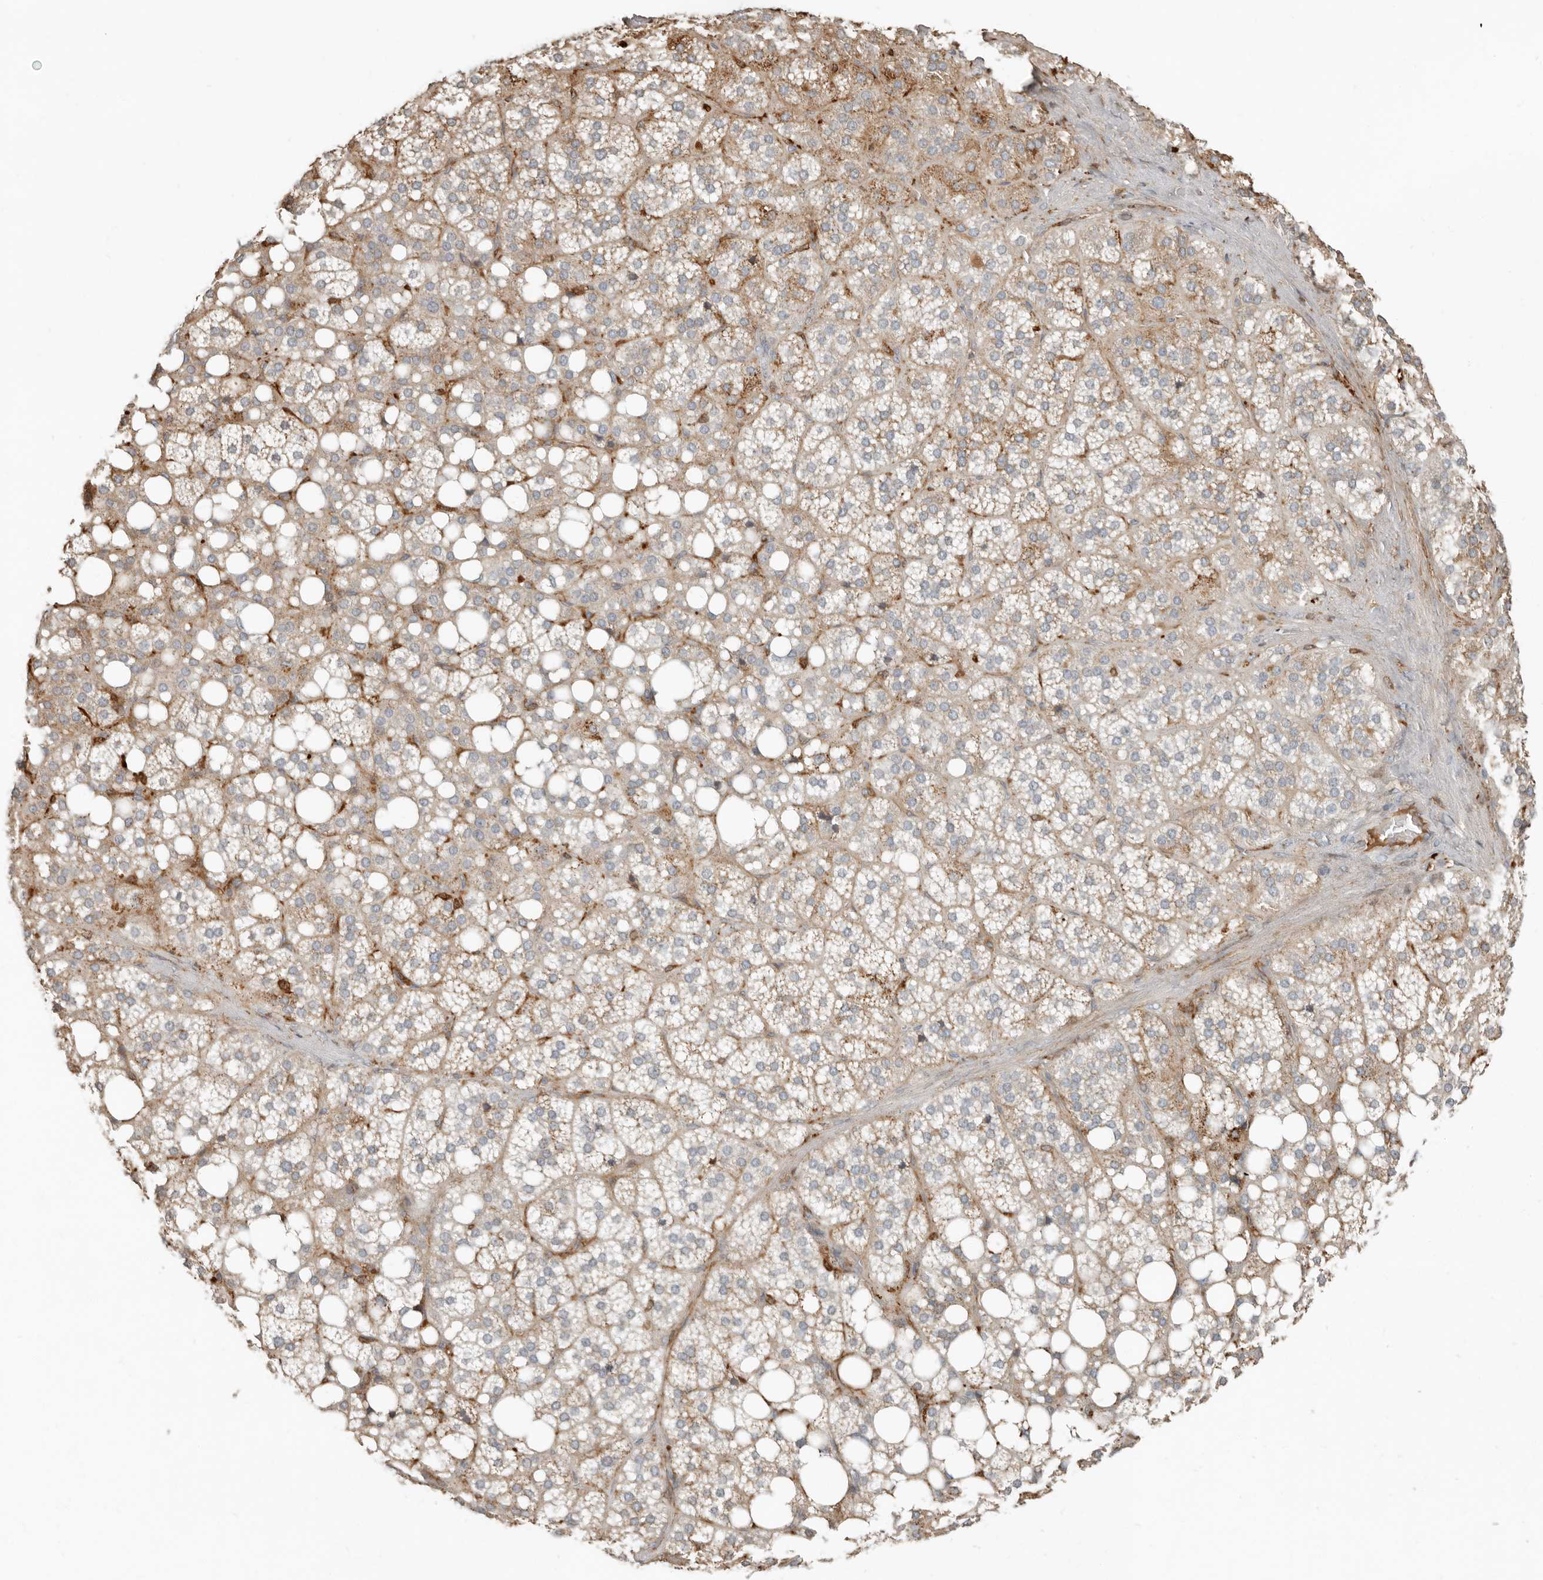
{"staining": {"intensity": "moderate", "quantity": "25%-75%", "location": "cytoplasmic/membranous"}, "tissue": "adrenal gland", "cell_type": "Glandular cells", "image_type": "normal", "snomed": [{"axis": "morphology", "description": "Normal tissue, NOS"}, {"axis": "topography", "description": "Adrenal gland"}], "caption": "IHC histopathology image of normal human adrenal gland stained for a protein (brown), which shows medium levels of moderate cytoplasmic/membranous staining in about 25%-75% of glandular cells.", "gene": "KLHL38", "patient": {"sex": "female", "age": 59}}